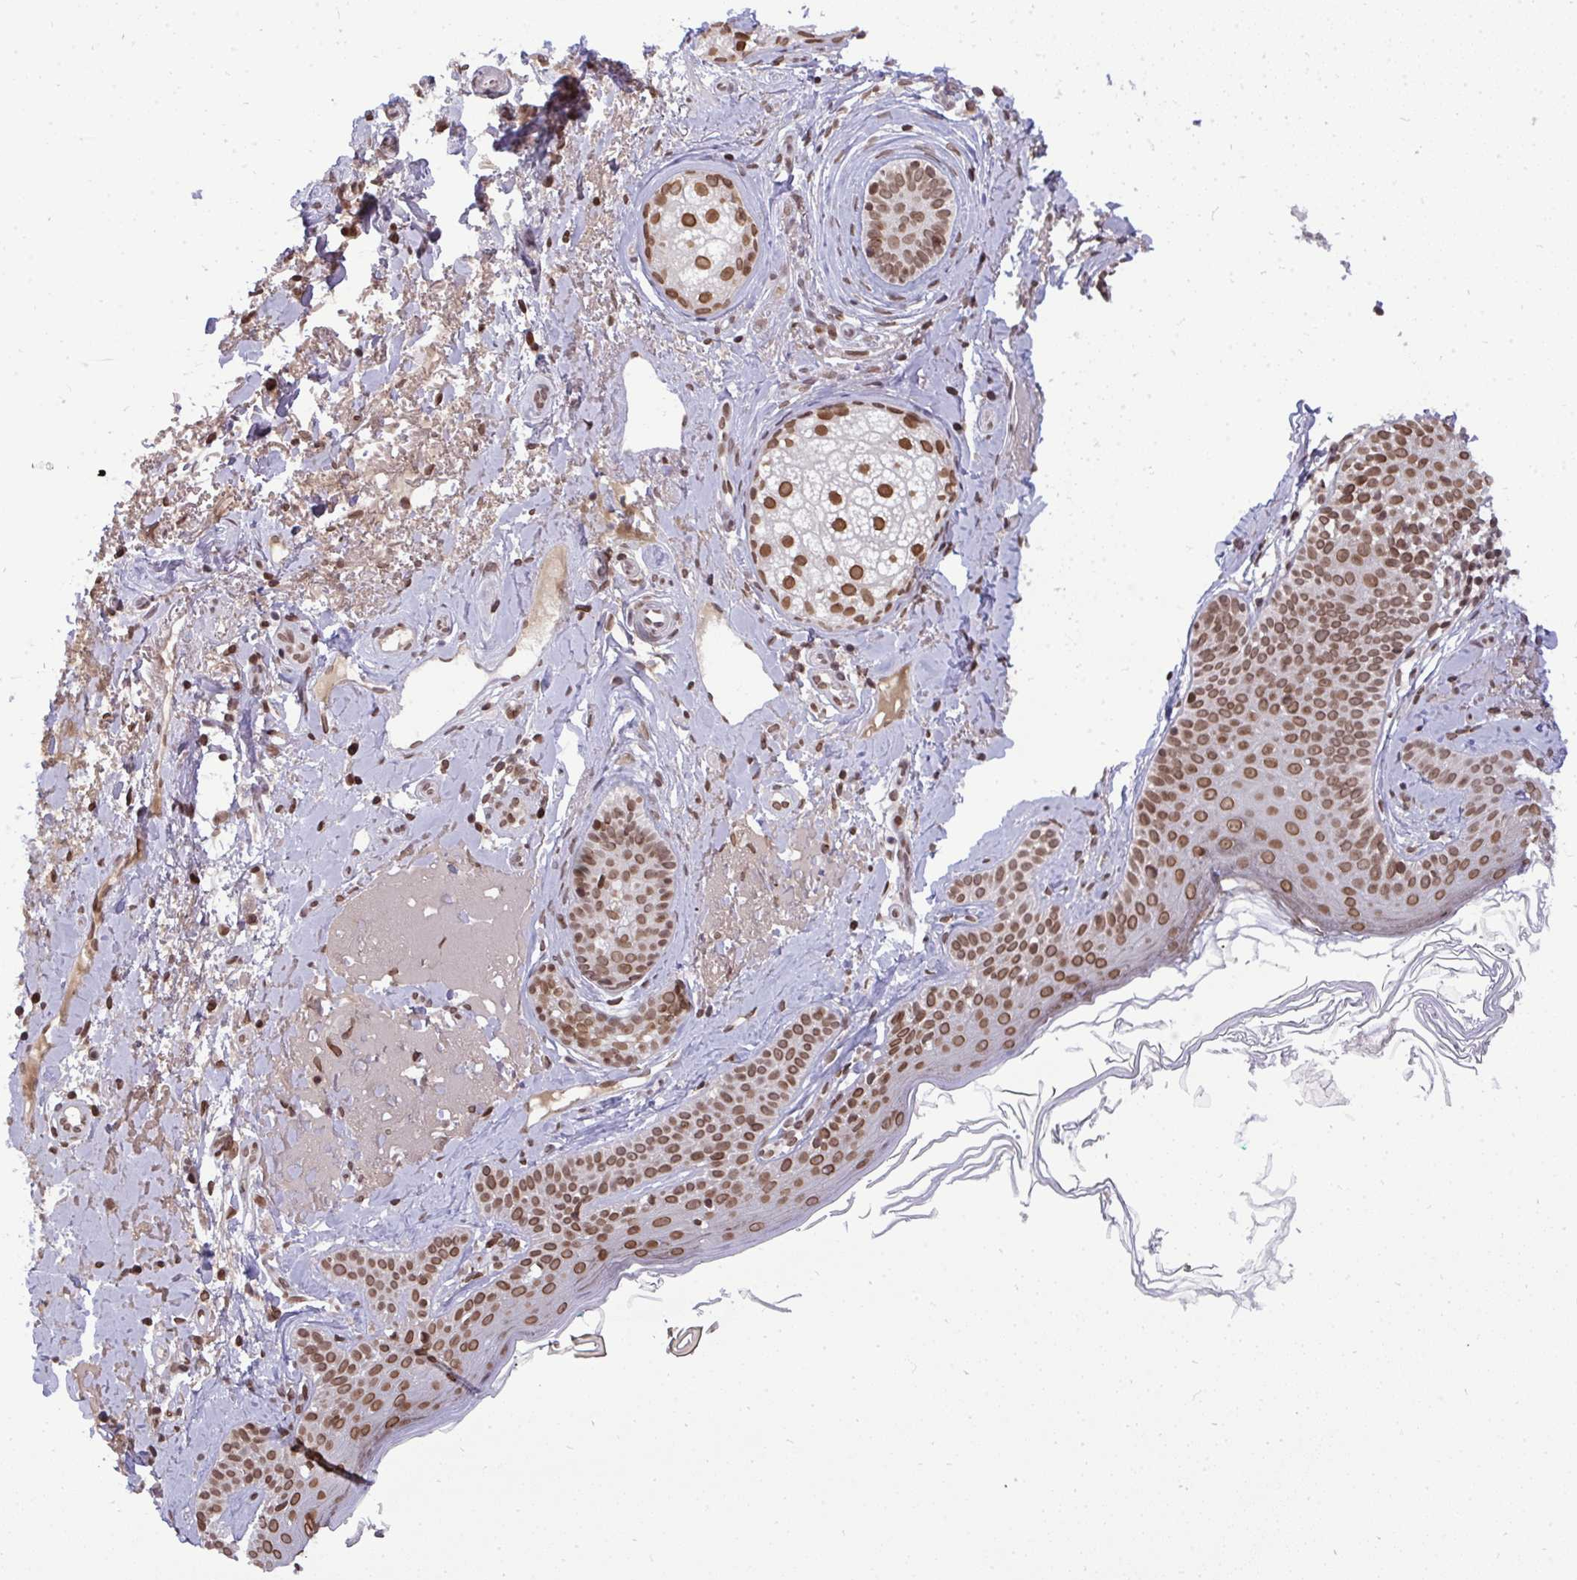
{"staining": {"intensity": "moderate", "quantity": ">75%", "location": "nuclear"}, "tissue": "skin", "cell_type": "Fibroblasts", "image_type": "normal", "snomed": [{"axis": "morphology", "description": "Normal tissue, NOS"}, {"axis": "topography", "description": "Skin"}], "caption": "Immunohistochemical staining of benign skin demonstrates >75% levels of moderate nuclear protein expression in about >75% of fibroblasts.", "gene": "JPT1", "patient": {"sex": "male", "age": 73}}